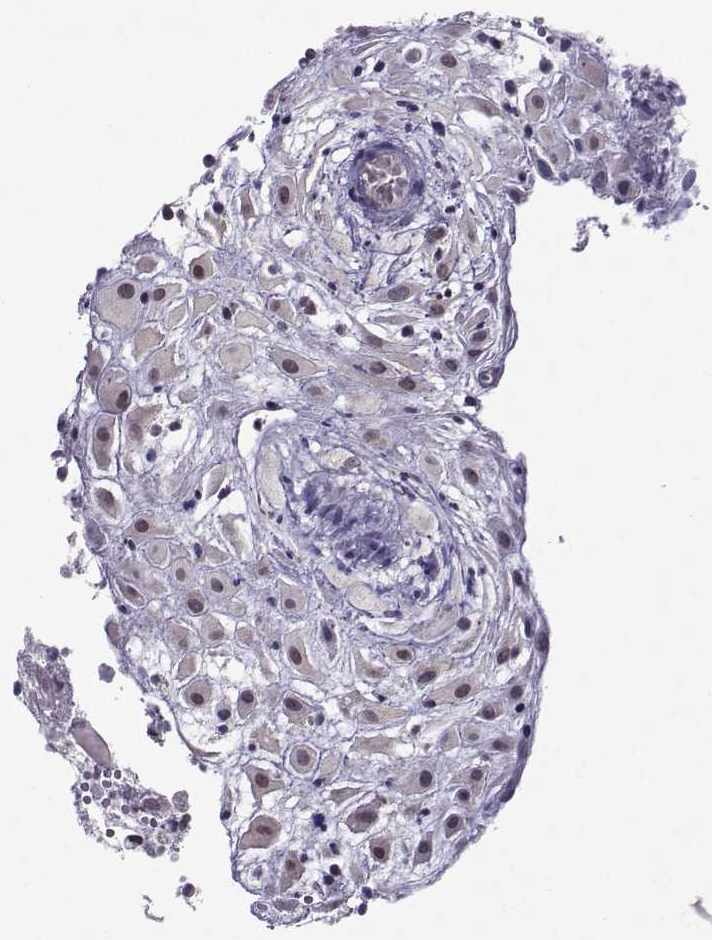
{"staining": {"intensity": "moderate", "quantity": ">75%", "location": "cytoplasmic/membranous,nuclear"}, "tissue": "placenta", "cell_type": "Decidual cells", "image_type": "normal", "snomed": [{"axis": "morphology", "description": "Normal tissue, NOS"}, {"axis": "topography", "description": "Placenta"}], "caption": "A high-resolution histopathology image shows immunohistochemistry staining of benign placenta, which reveals moderate cytoplasmic/membranous,nuclear expression in about >75% of decidual cells. (IHC, brightfield microscopy, high magnification).", "gene": "DDX20", "patient": {"sex": "female", "age": 24}}